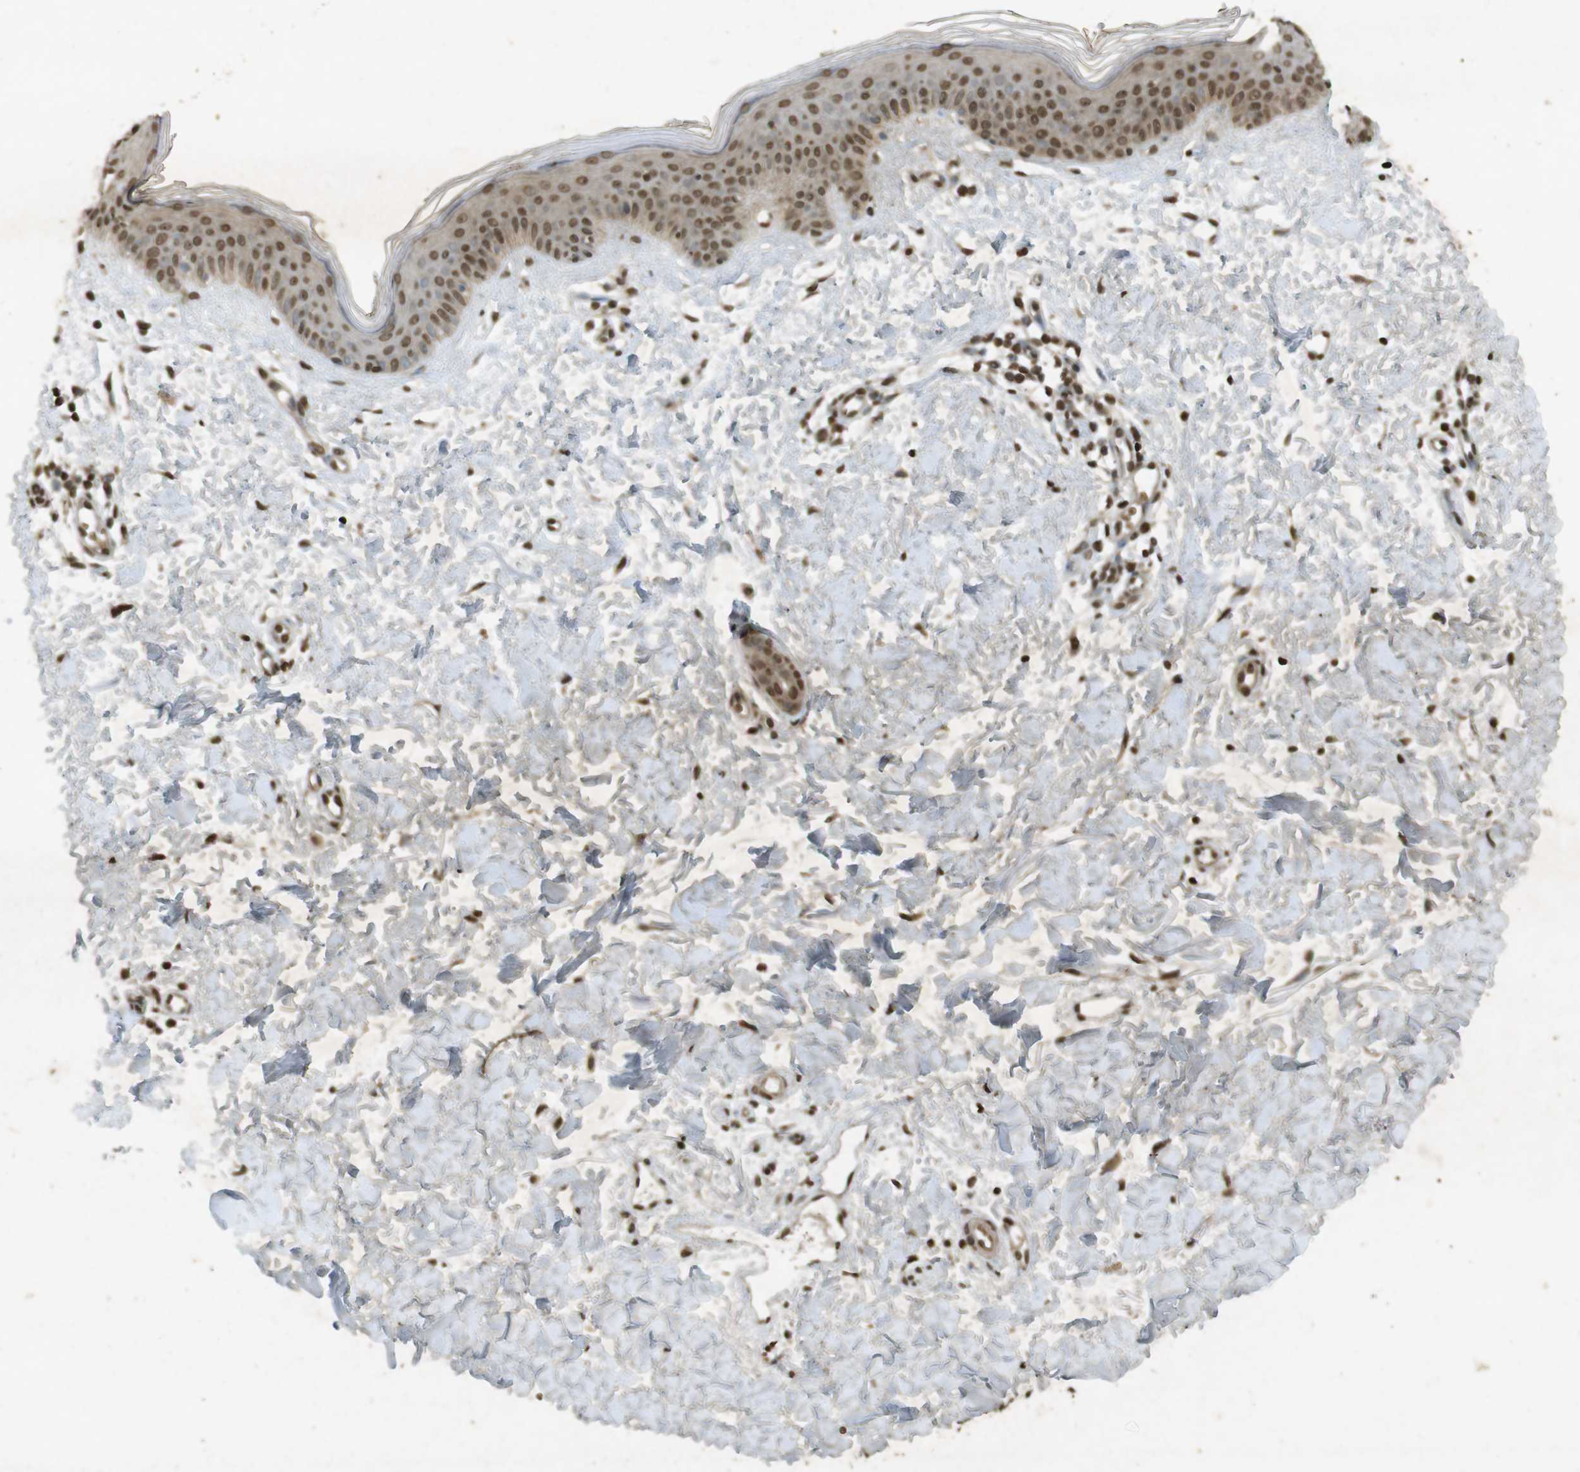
{"staining": {"intensity": "negative", "quantity": "none", "location": "none"}, "tissue": "skin", "cell_type": "Fibroblasts", "image_type": "normal", "snomed": [{"axis": "morphology", "description": "Normal tissue, NOS"}, {"axis": "topography", "description": "Skin"}], "caption": "High magnification brightfield microscopy of unremarkable skin stained with DAB (3,3'-diaminobenzidine) (brown) and counterstained with hematoxylin (blue): fibroblasts show no significant expression. Nuclei are stained in blue.", "gene": "ORC4", "patient": {"sex": "female", "age": 56}}